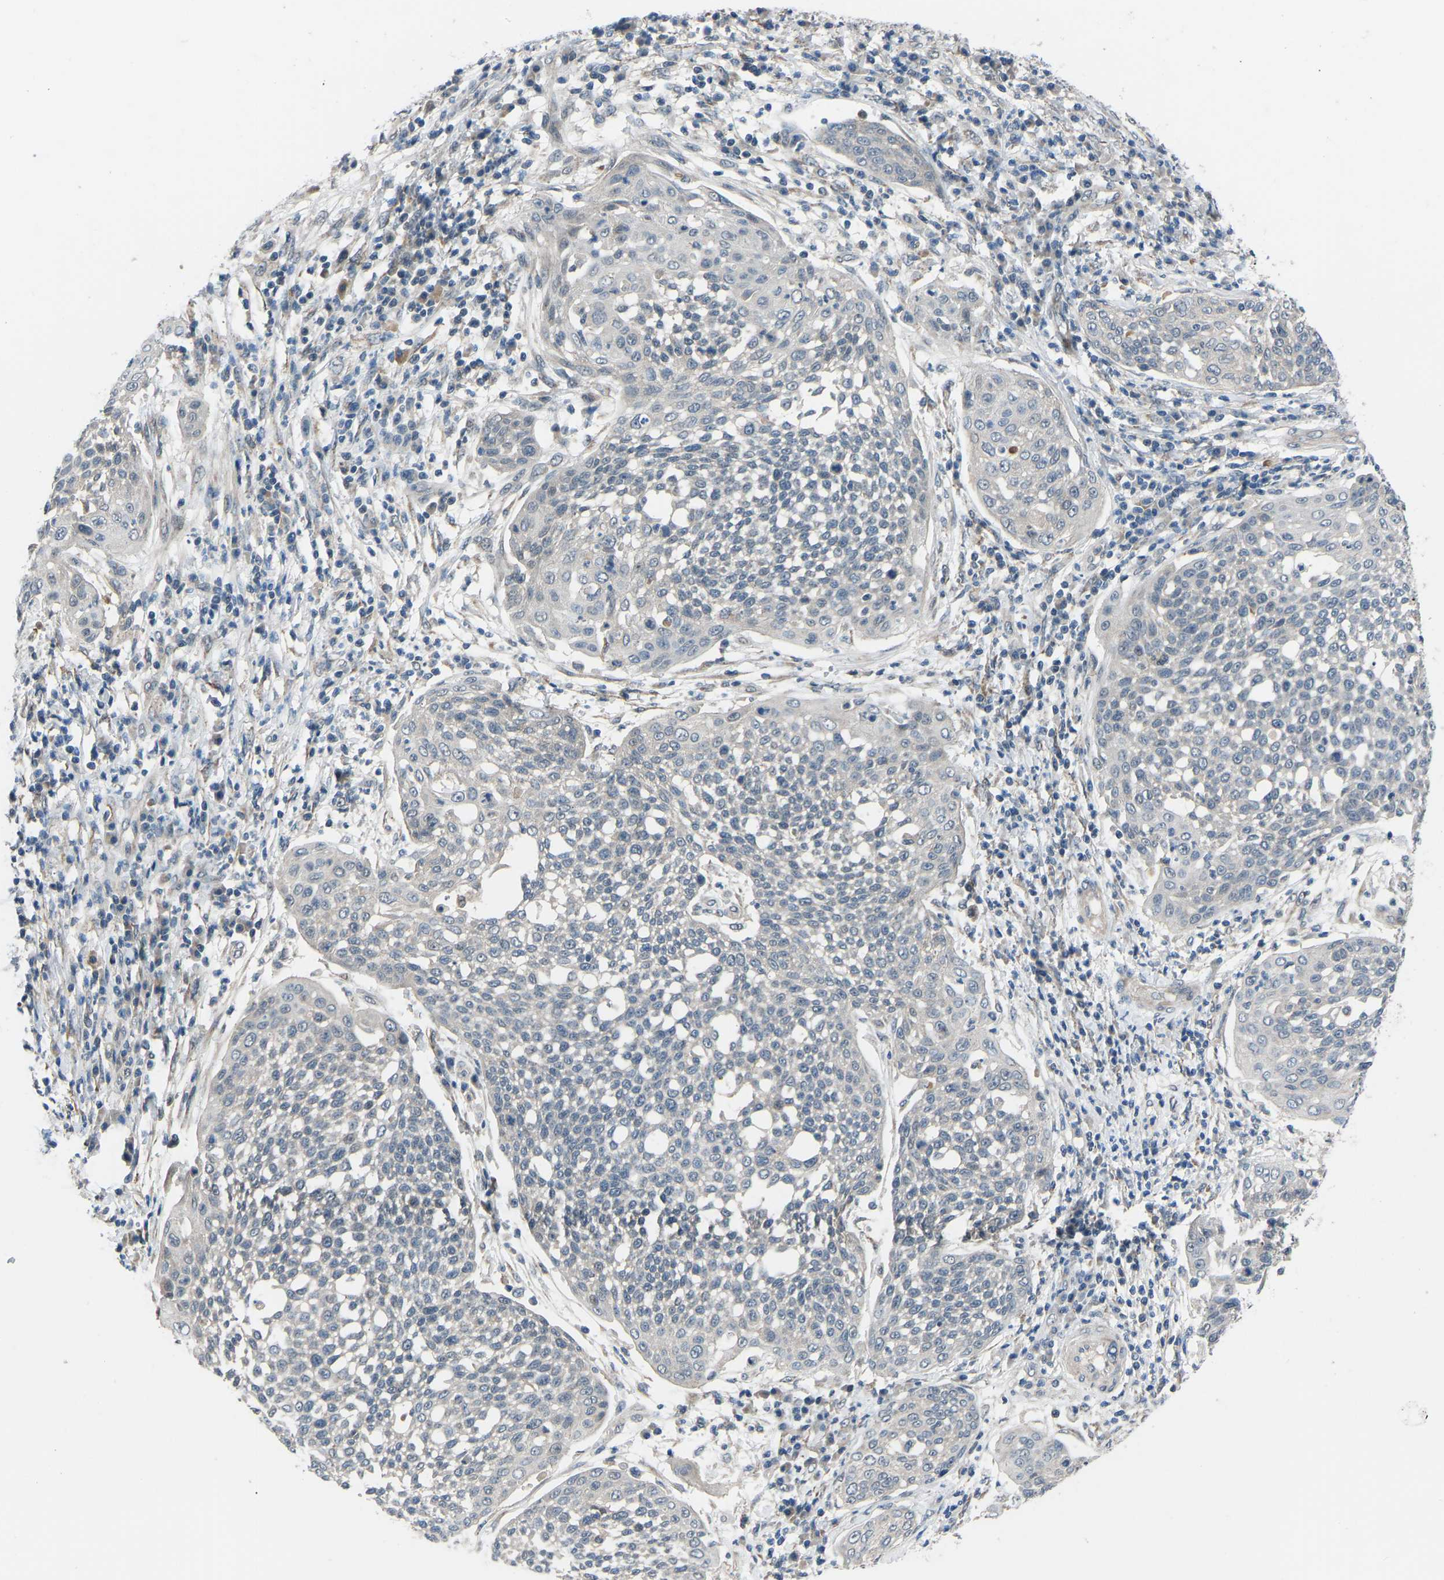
{"staining": {"intensity": "negative", "quantity": "none", "location": "none"}, "tissue": "cervical cancer", "cell_type": "Tumor cells", "image_type": "cancer", "snomed": [{"axis": "morphology", "description": "Squamous cell carcinoma, NOS"}, {"axis": "topography", "description": "Cervix"}], "caption": "Immunohistochemical staining of cervical squamous cell carcinoma shows no significant positivity in tumor cells.", "gene": "CDK2AP1", "patient": {"sex": "female", "age": 34}}